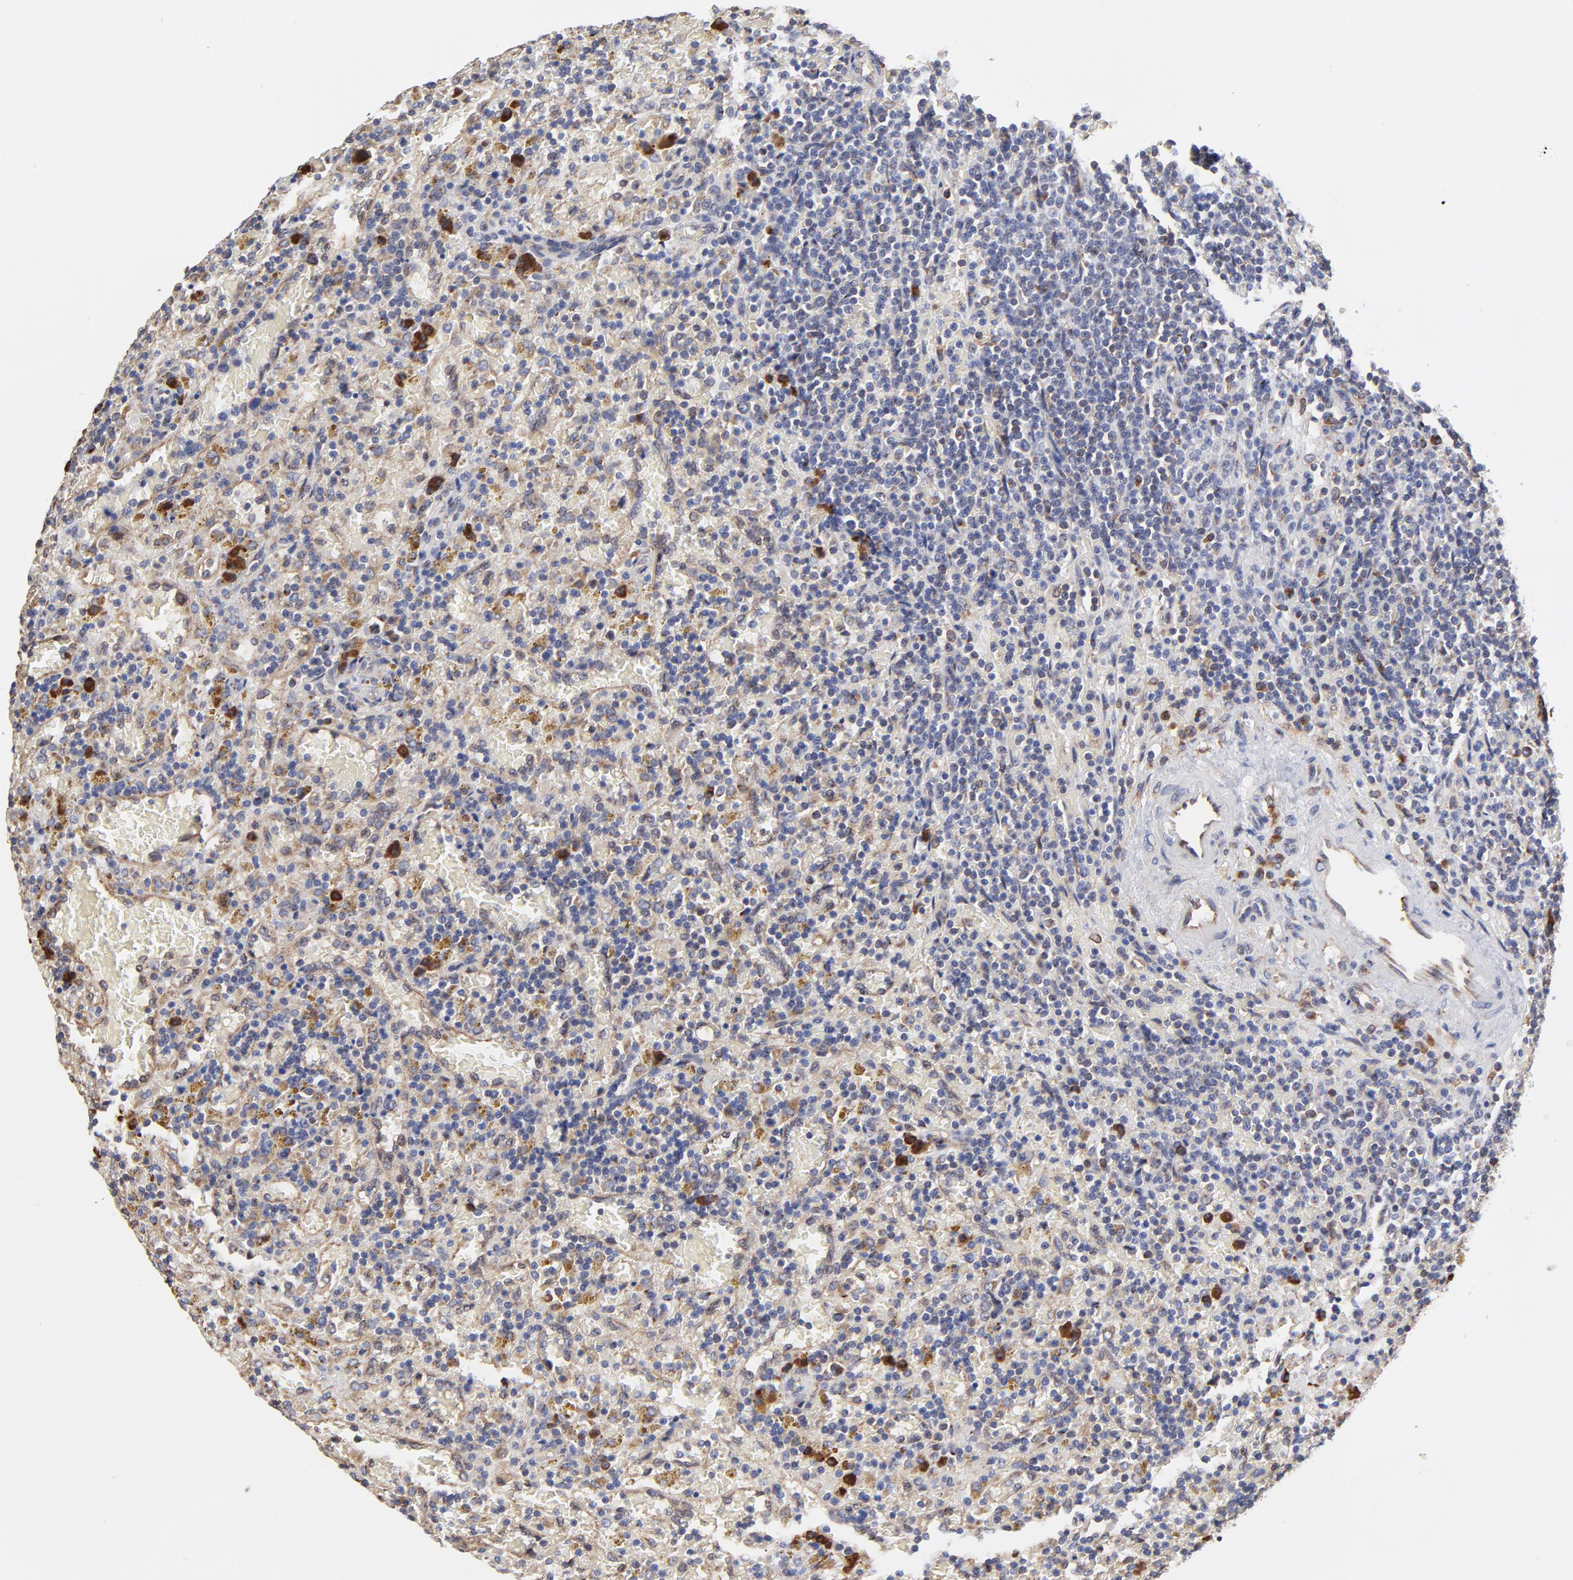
{"staining": {"intensity": "strong", "quantity": "<25%", "location": "cytoplasmic/membranous"}, "tissue": "lymphoma", "cell_type": "Tumor cells", "image_type": "cancer", "snomed": [{"axis": "morphology", "description": "Malignant lymphoma, non-Hodgkin's type, Low grade"}, {"axis": "topography", "description": "Spleen"}], "caption": "A medium amount of strong cytoplasmic/membranous positivity is identified in about <25% of tumor cells in low-grade malignant lymphoma, non-Hodgkin's type tissue. The protein of interest is stained brown, and the nuclei are stained in blue (DAB IHC with brightfield microscopy, high magnification).", "gene": "LMAN1", "patient": {"sex": "female", "age": 65}}